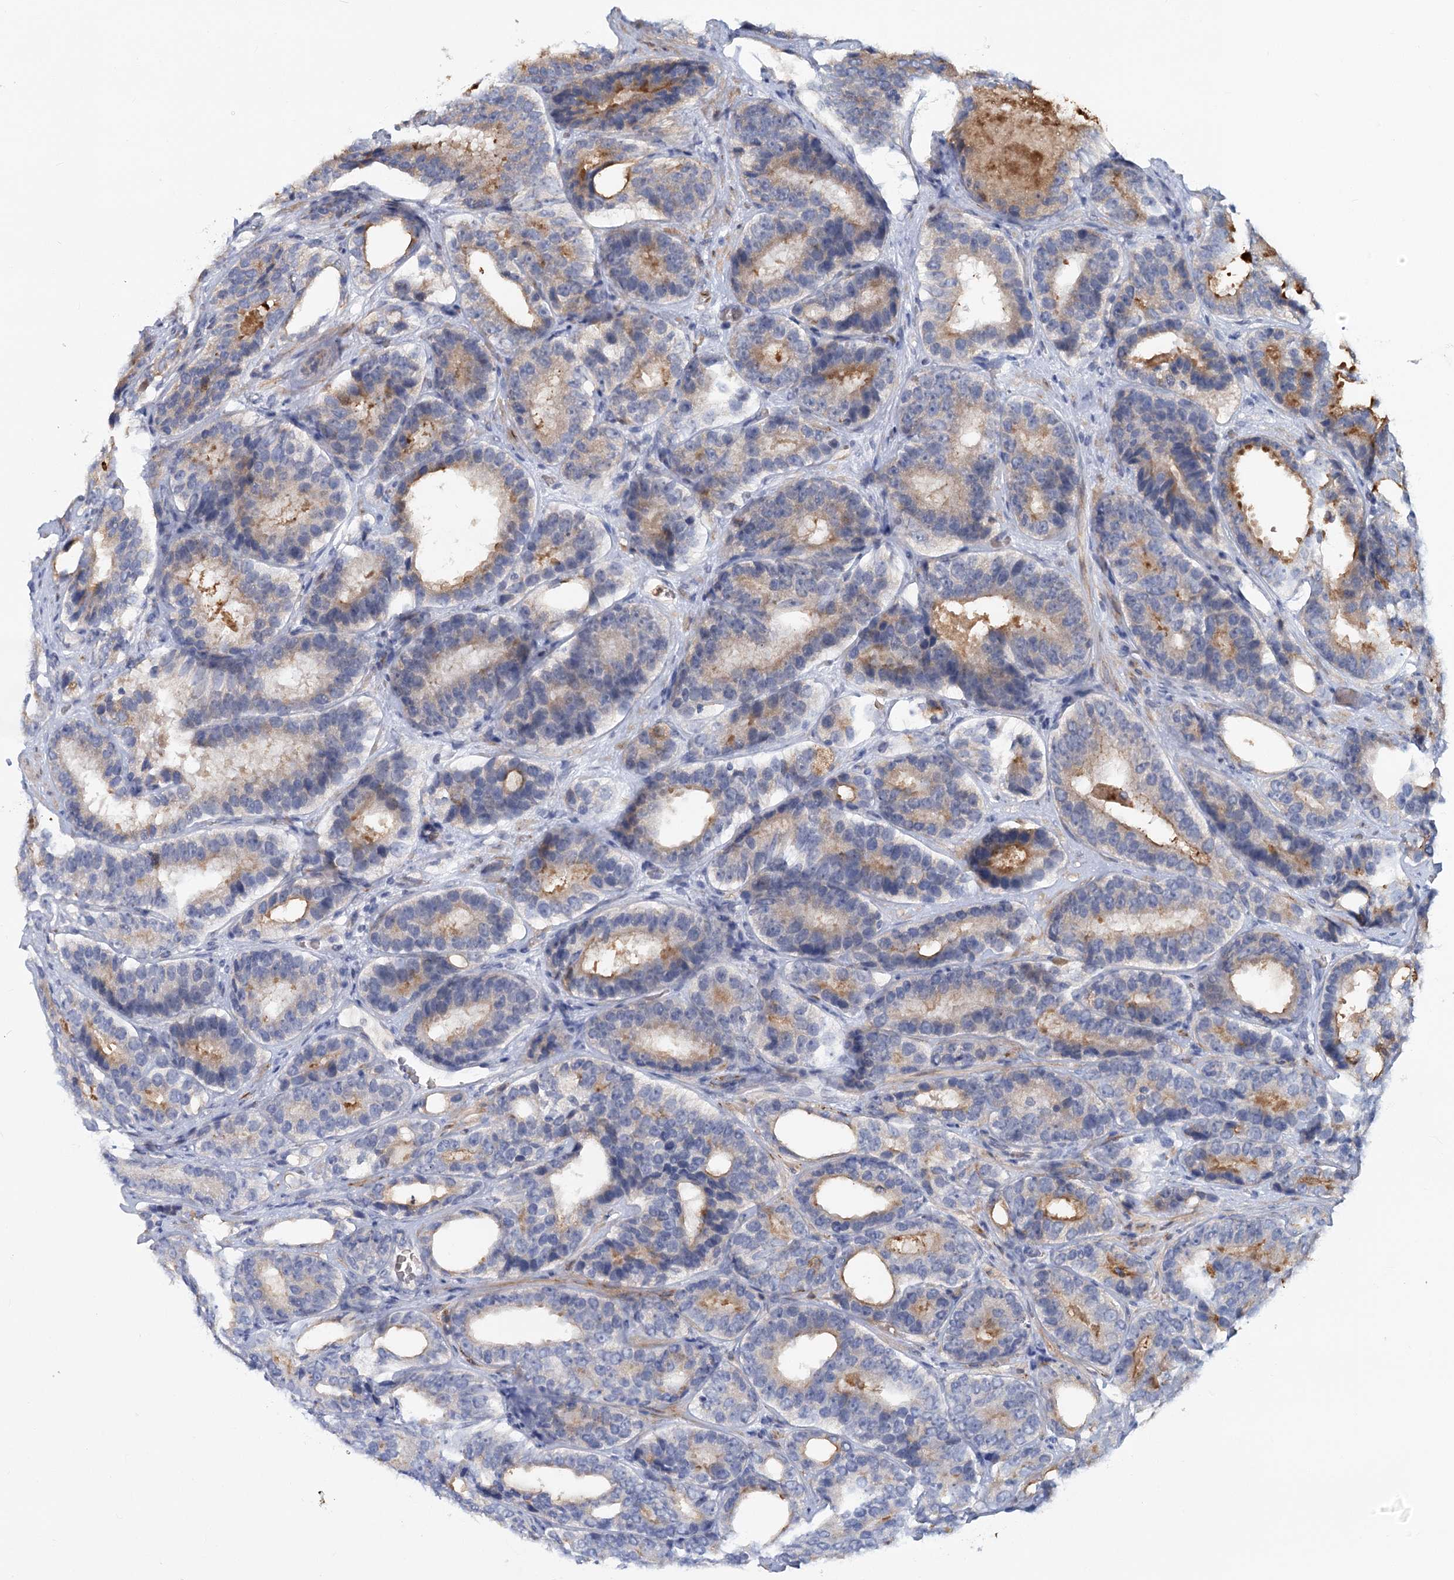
{"staining": {"intensity": "moderate", "quantity": "<25%", "location": "cytoplasmic/membranous"}, "tissue": "prostate cancer", "cell_type": "Tumor cells", "image_type": "cancer", "snomed": [{"axis": "morphology", "description": "Adenocarcinoma, High grade"}, {"axis": "topography", "description": "Prostate"}], "caption": "A brown stain highlights moderate cytoplasmic/membranous positivity of a protein in human prostate high-grade adenocarcinoma tumor cells.", "gene": "CIB4", "patient": {"sex": "male", "age": 56}}